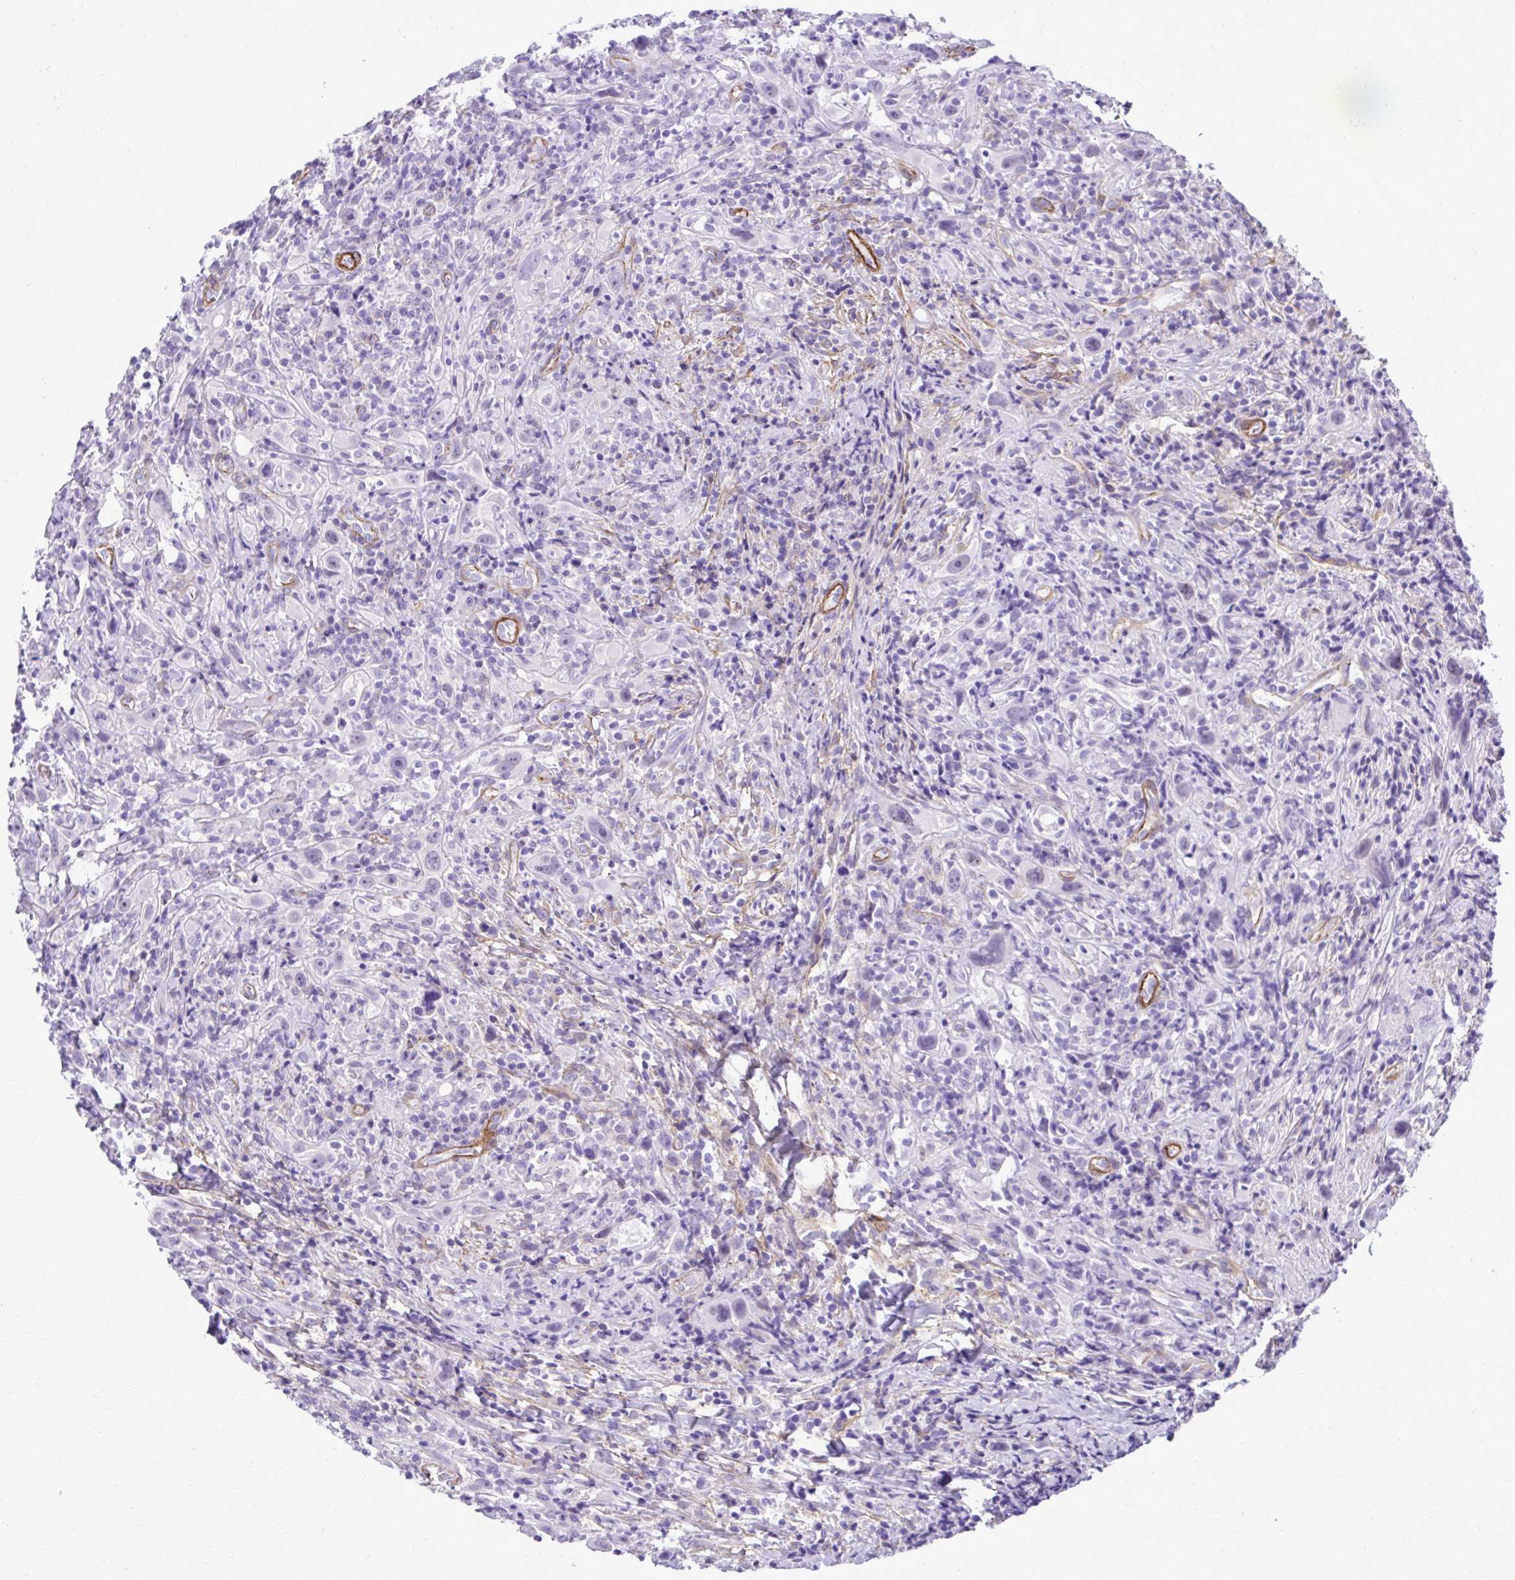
{"staining": {"intensity": "weak", "quantity": "<25%", "location": "nuclear"}, "tissue": "head and neck cancer", "cell_type": "Tumor cells", "image_type": "cancer", "snomed": [{"axis": "morphology", "description": "Squamous cell carcinoma, NOS"}, {"axis": "topography", "description": "Head-Neck"}], "caption": "Immunohistochemistry (IHC) image of head and neck cancer stained for a protein (brown), which exhibits no staining in tumor cells.", "gene": "PITPNM3", "patient": {"sex": "female", "age": 95}}